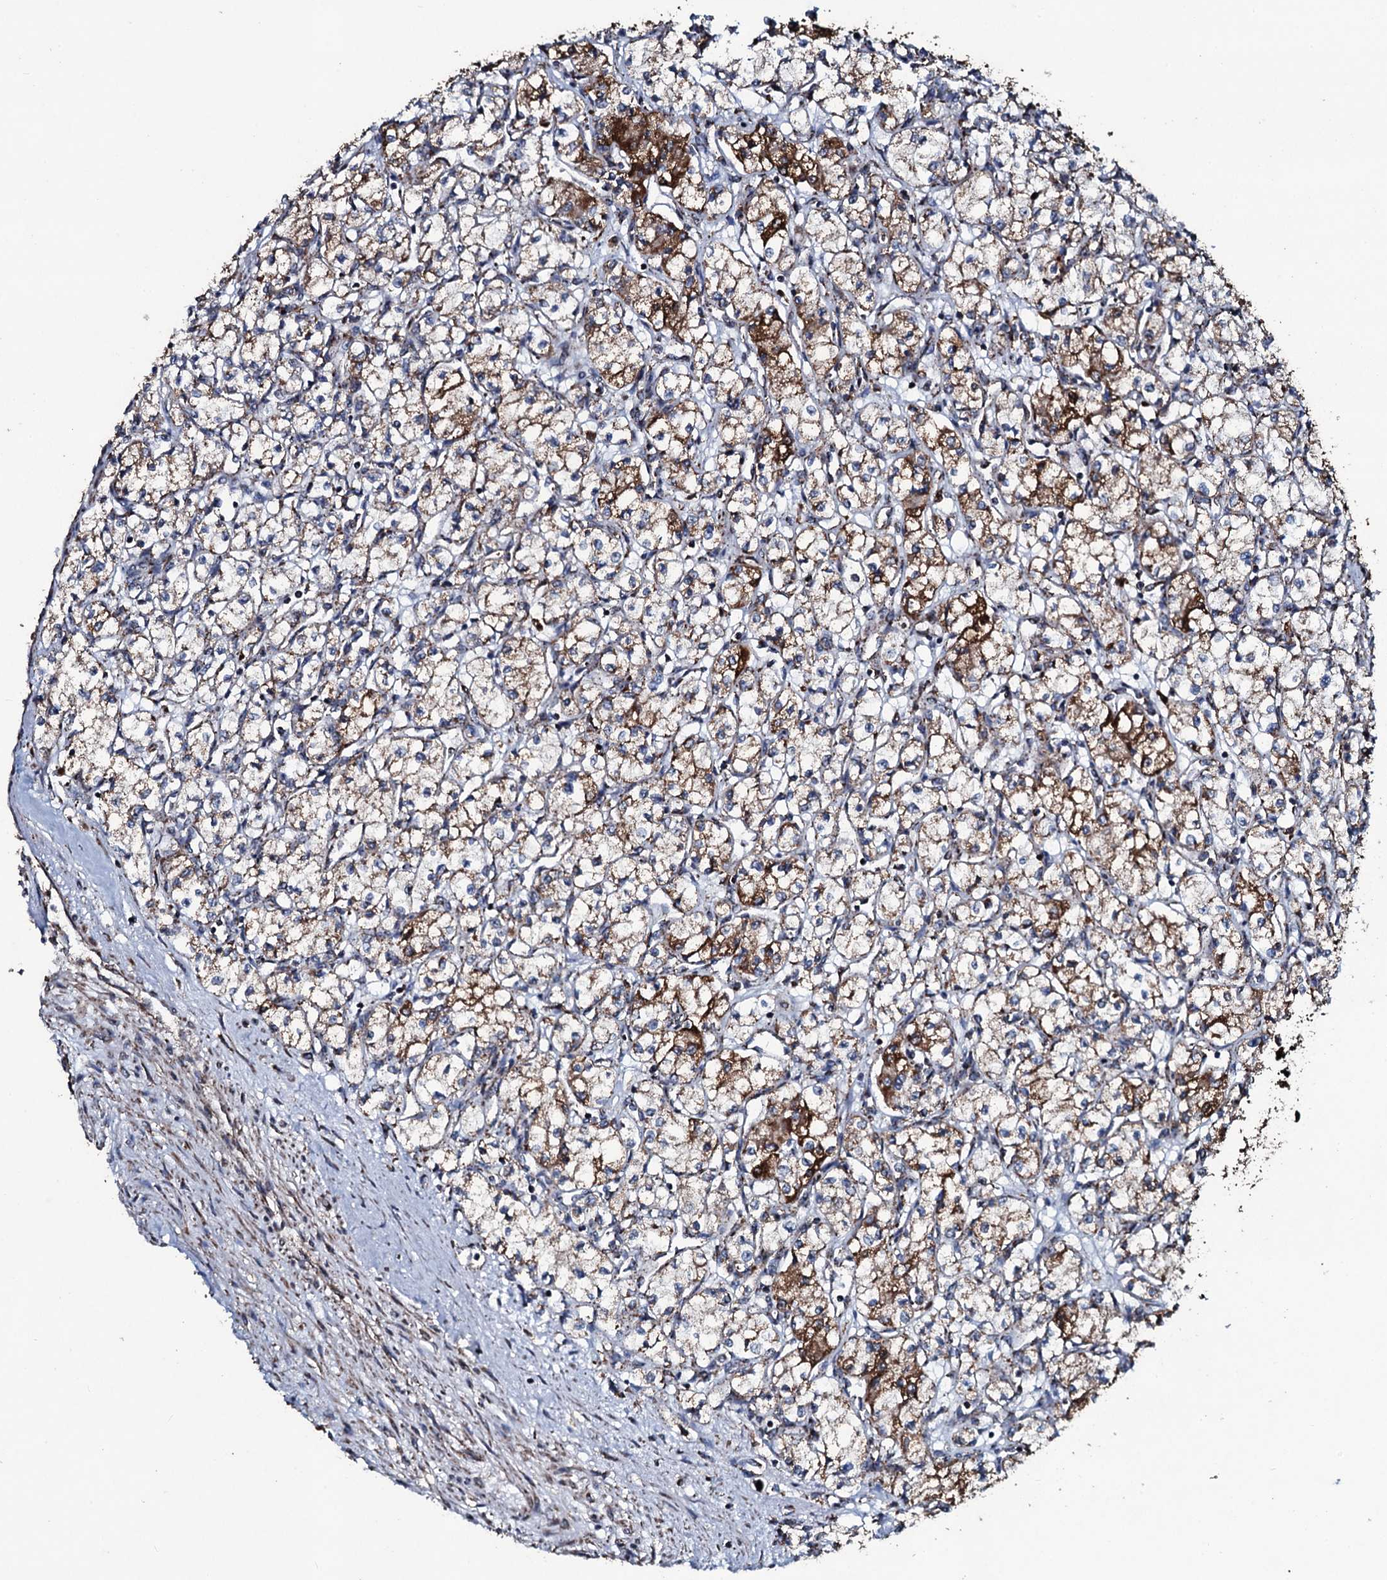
{"staining": {"intensity": "moderate", "quantity": ">75%", "location": "cytoplasmic/membranous"}, "tissue": "renal cancer", "cell_type": "Tumor cells", "image_type": "cancer", "snomed": [{"axis": "morphology", "description": "Adenocarcinoma, NOS"}, {"axis": "topography", "description": "Kidney"}], "caption": "Protein staining of adenocarcinoma (renal) tissue demonstrates moderate cytoplasmic/membranous positivity in about >75% of tumor cells.", "gene": "DYNC2I2", "patient": {"sex": "male", "age": 59}}